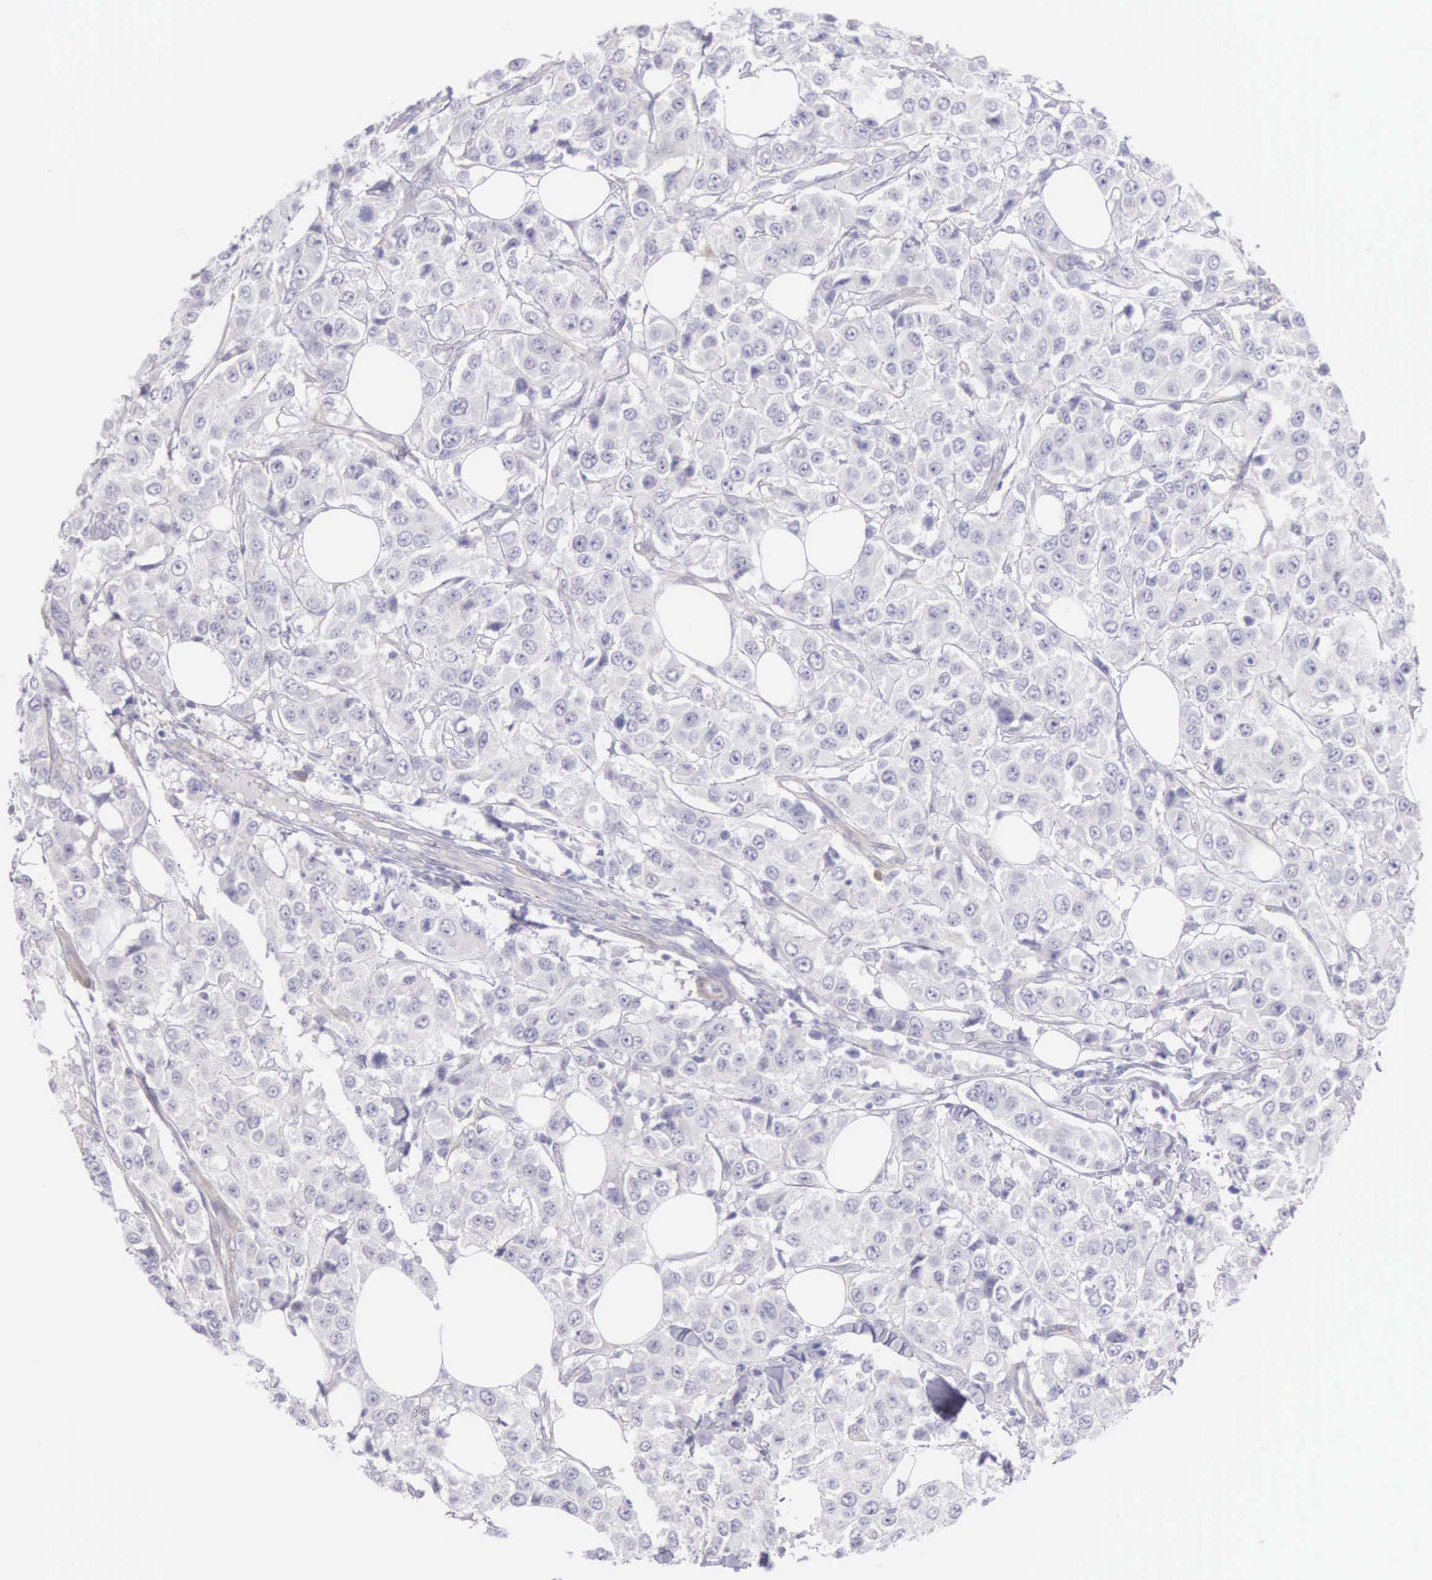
{"staining": {"intensity": "negative", "quantity": "none", "location": "none"}, "tissue": "breast cancer", "cell_type": "Tumor cells", "image_type": "cancer", "snomed": [{"axis": "morphology", "description": "Duct carcinoma"}, {"axis": "topography", "description": "Breast"}], "caption": "A histopathology image of breast cancer (infiltrating ductal carcinoma) stained for a protein shows no brown staining in tumor cells. (IHC, brightfield microscopy, high magnification).", "gene": "ARFGAP3", "patient": {"sex": "female", "age": 58}}